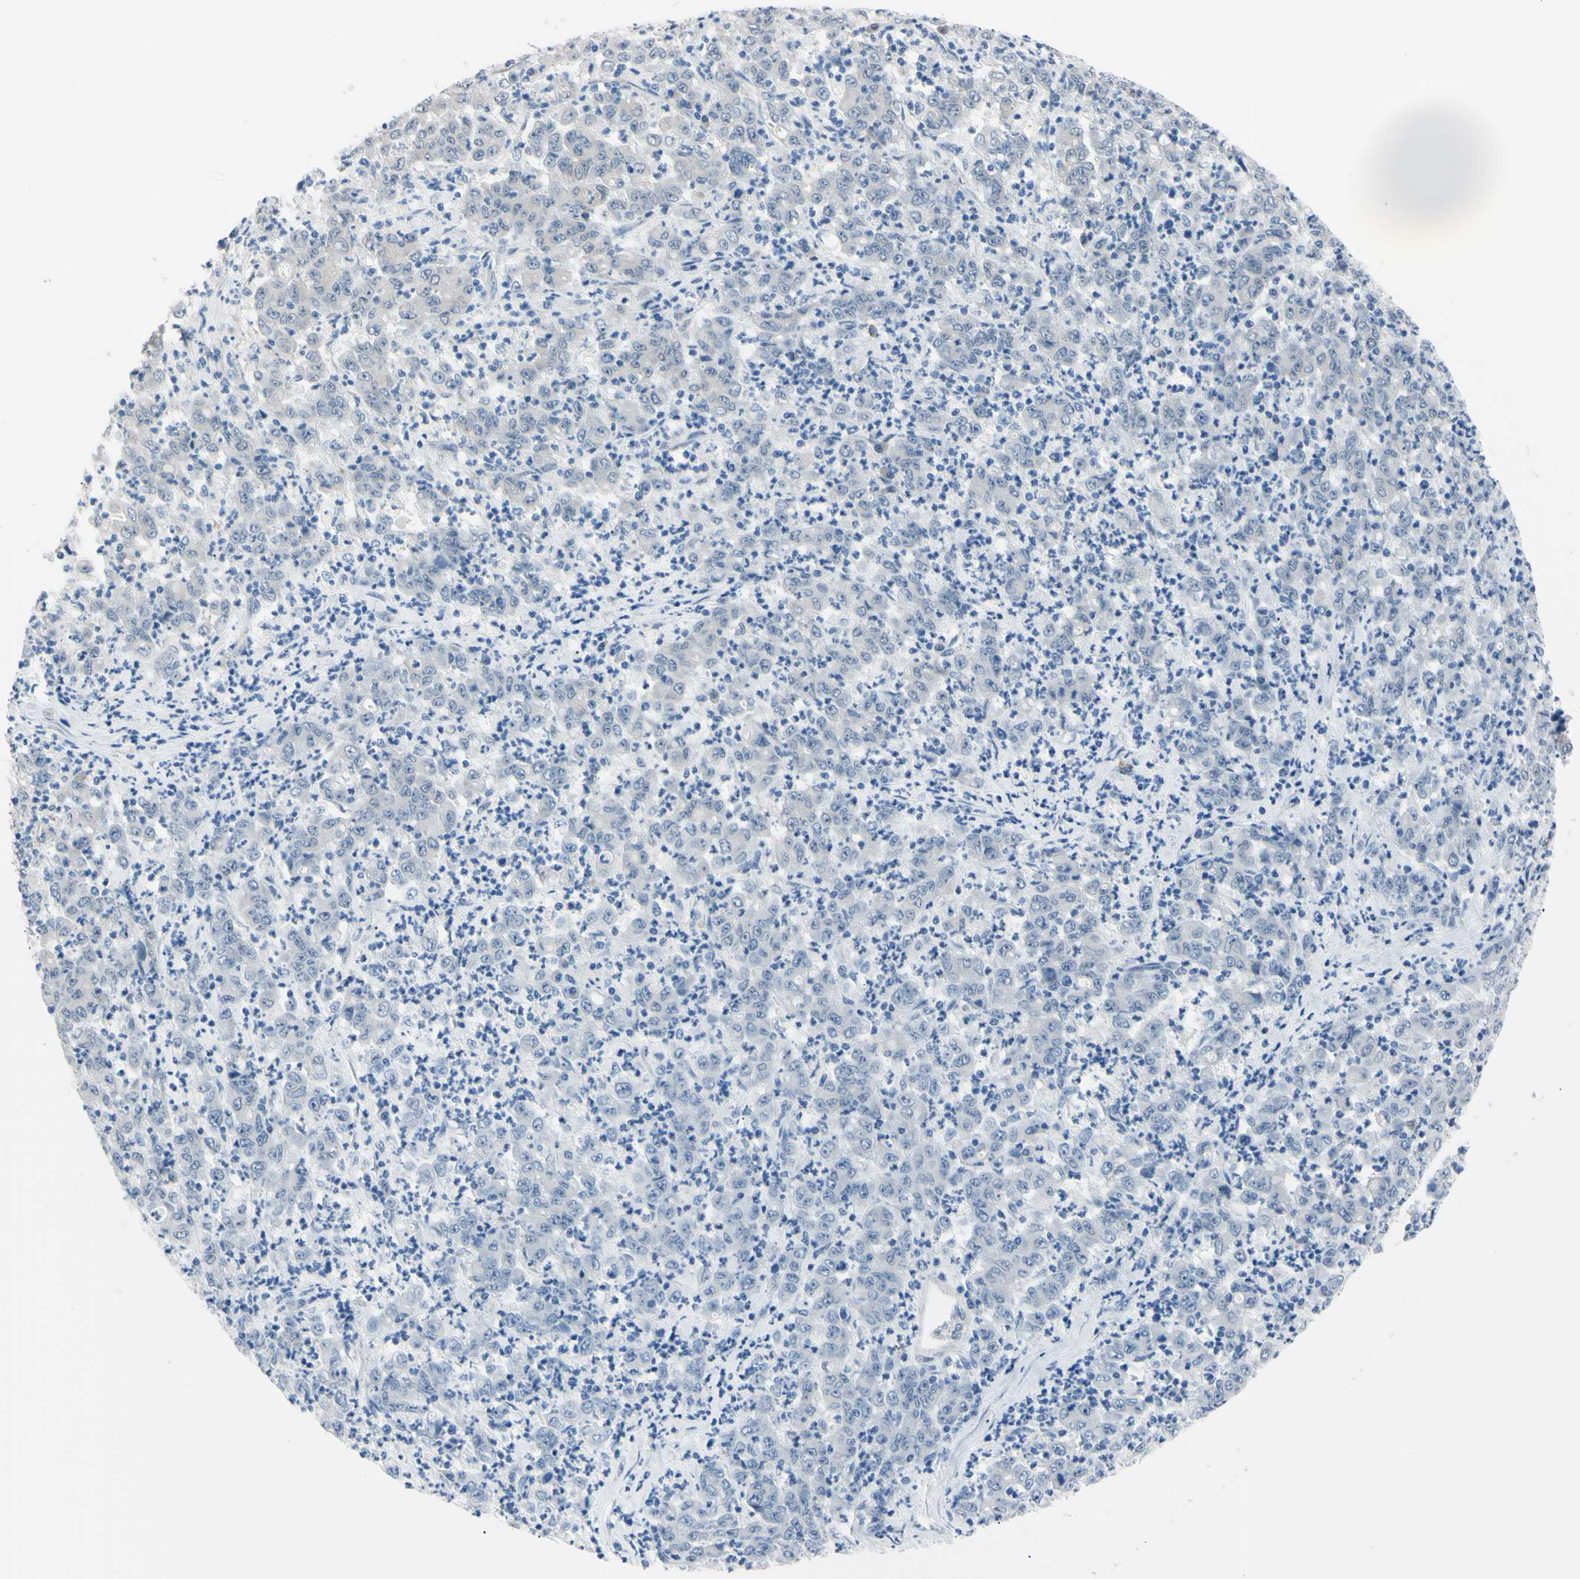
{"staining": {"intensity": "negative", "quantity": "none", "location": "none"}, "tissue": "stomach cancer", "cell_type": "Tumor cells", "image_type": "cancer", "snomed": [{"axis": "morphology", "description": "Adenocarcinoma, NOS"}, {"axis": "topography", "description": "Stomach, lower"}], "caption": "High power microscopy histopathology image of an immunohistochemistry image of stomach adenocarcinoma, revealing no significant positivity in tumor cells.", "gene": "NOL3", "patient": {"sex": "female", "age": 71}}